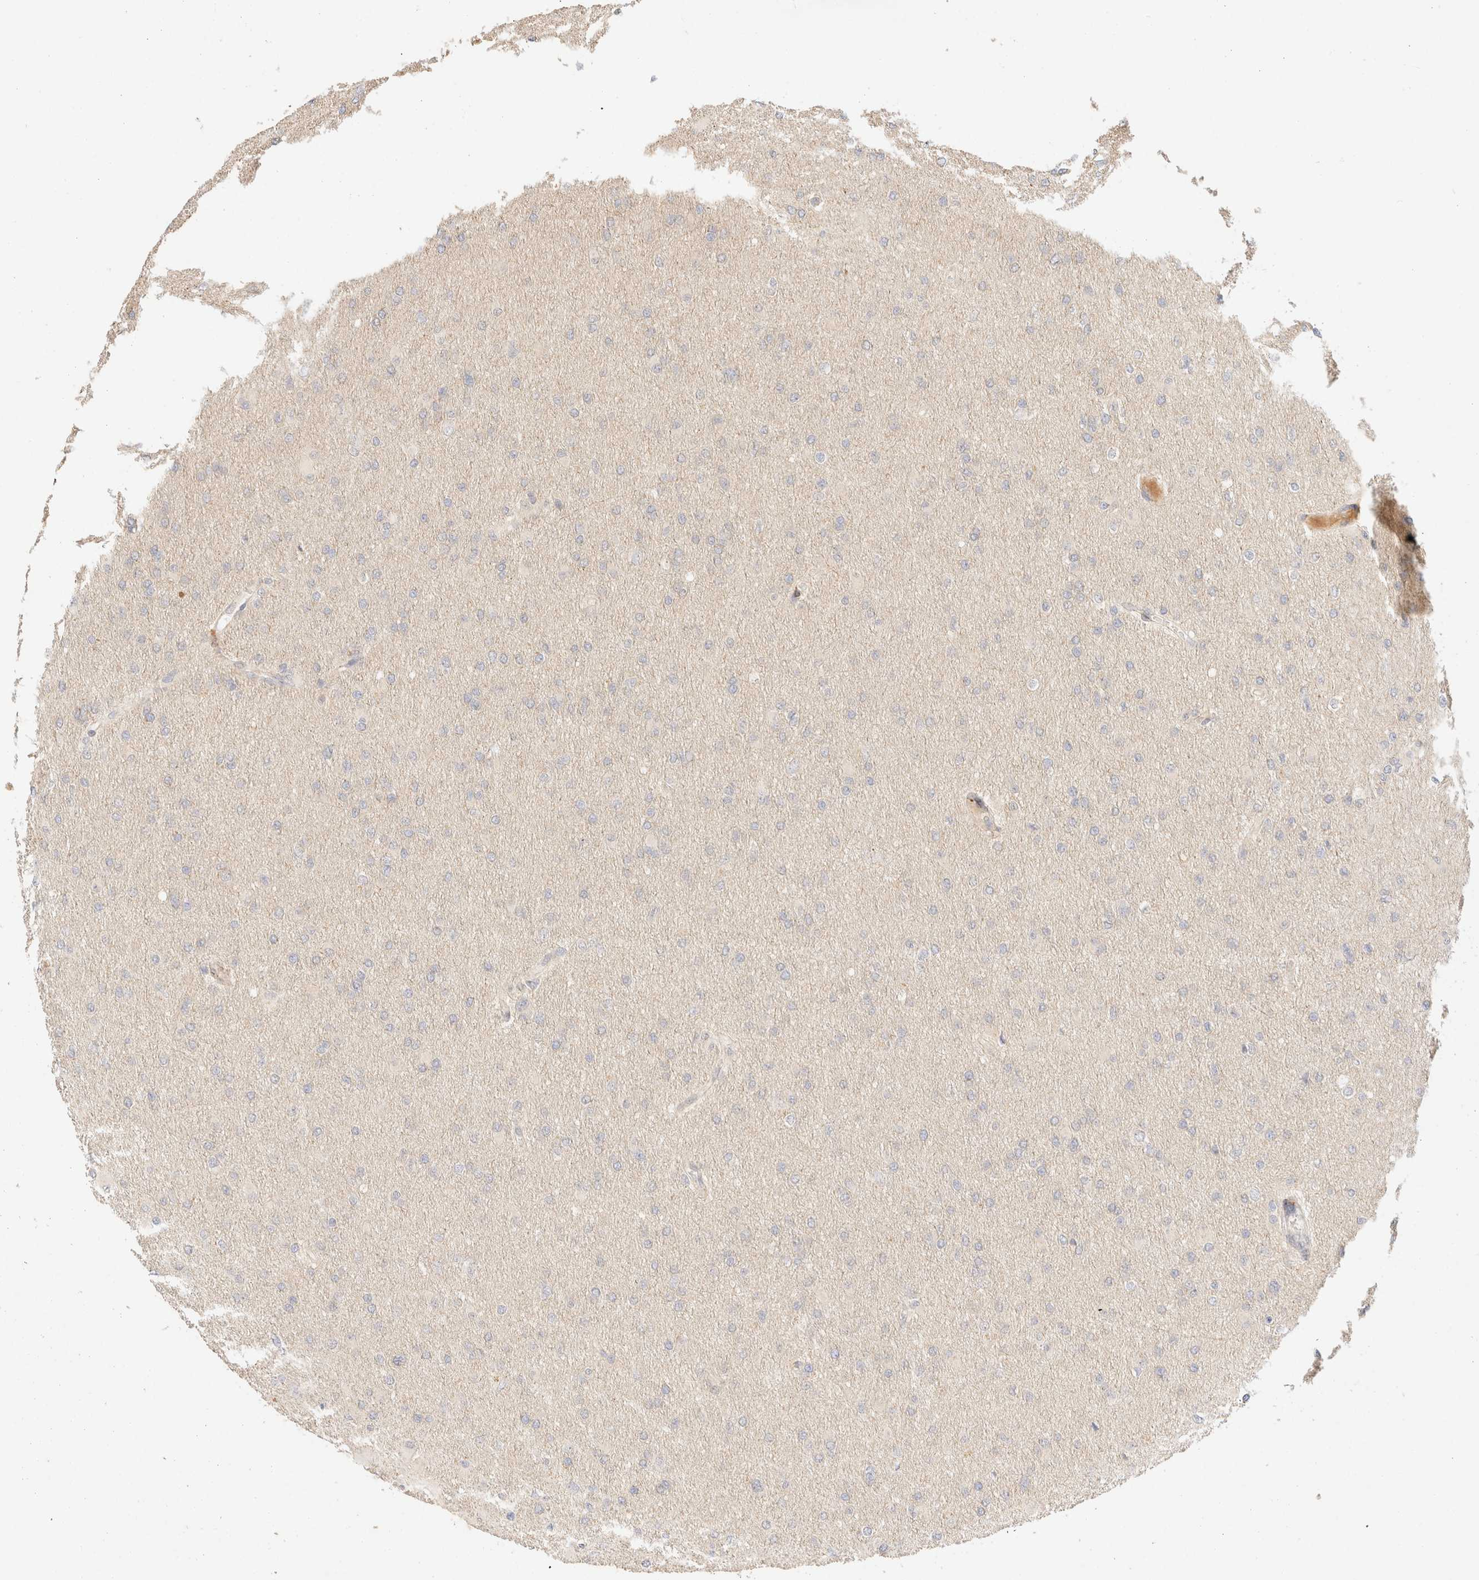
{"staining": {"intensity": "negative", "quantity": "none", "location": "none"}, "tissue": "glioma", "cell_type": "Tumor cells", "image_type": "cancer", "snomed": [{"axis": "morphology", "description": "Glioma, malignant, High grade"}, {"axis": "topography", "description": "Cerebral cortex"}], "caption": "Micrograph shows no significant protein staining in tumor cells of glioma.", "gene": "SNTB1", "patient": {"sex": "female", "age": 36}}